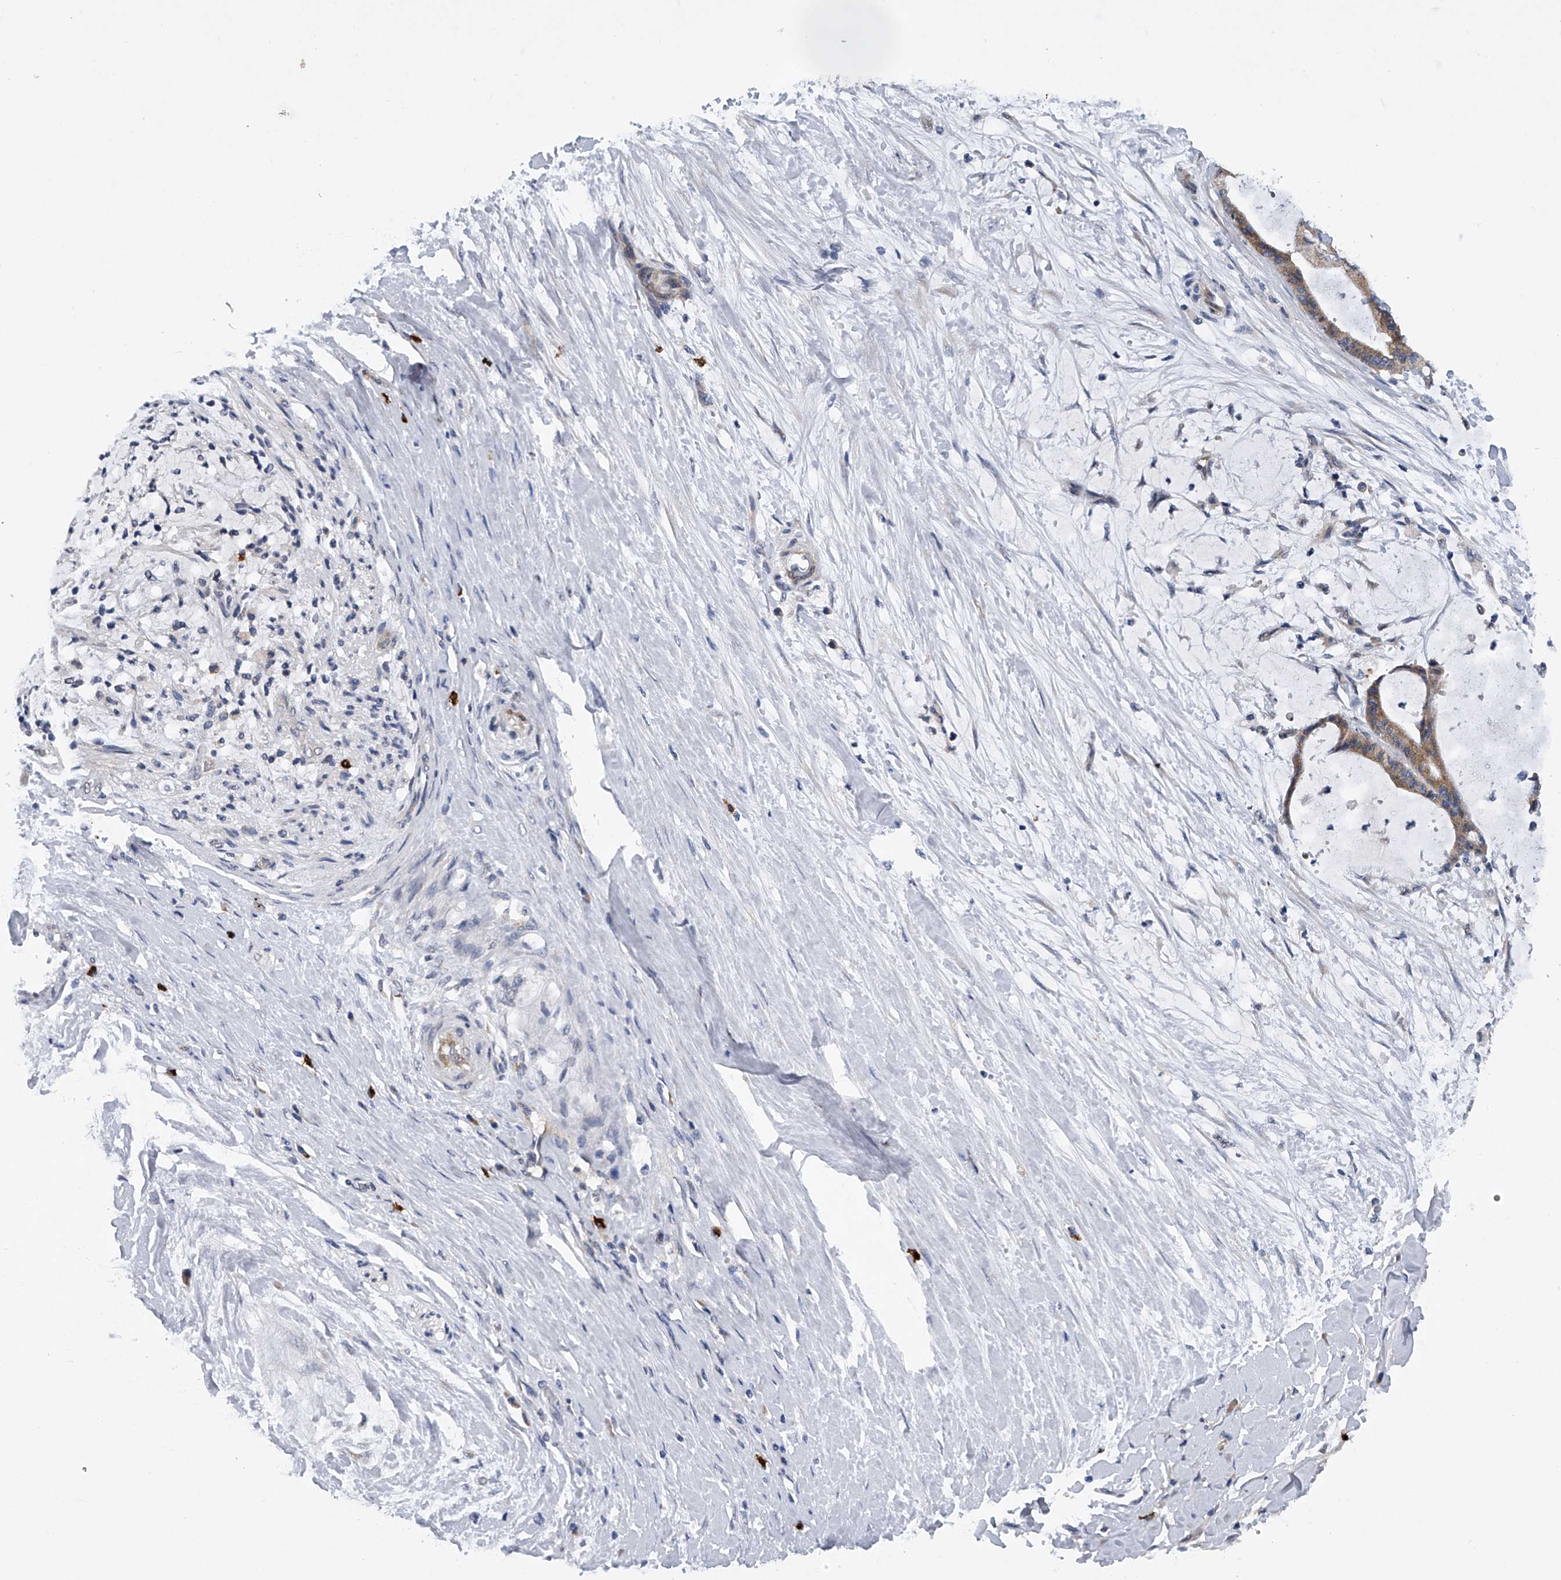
{"staining": {"intensity": "moderate", "quantity": ">75%", "location": "cytoplasmic/membranous"}, "tissue": "liver cancer", "cell_type": "Tumor cells", "image_type": "cancer", "snomed": [{"axis": "morphology", "description": "Cholangiocarcinoma"}, {"axis": "topography", "description": "Liver"}], "caption": "This micrograph shows immunohistochemistry staining of human liver cancer (cholangiocarcinoma), with medium moderate cytoplasmic/membranous expression in approximately >75% of tumor cells.", "gene": "RNF5", "patient": {"sex": "female", "age": 73}}